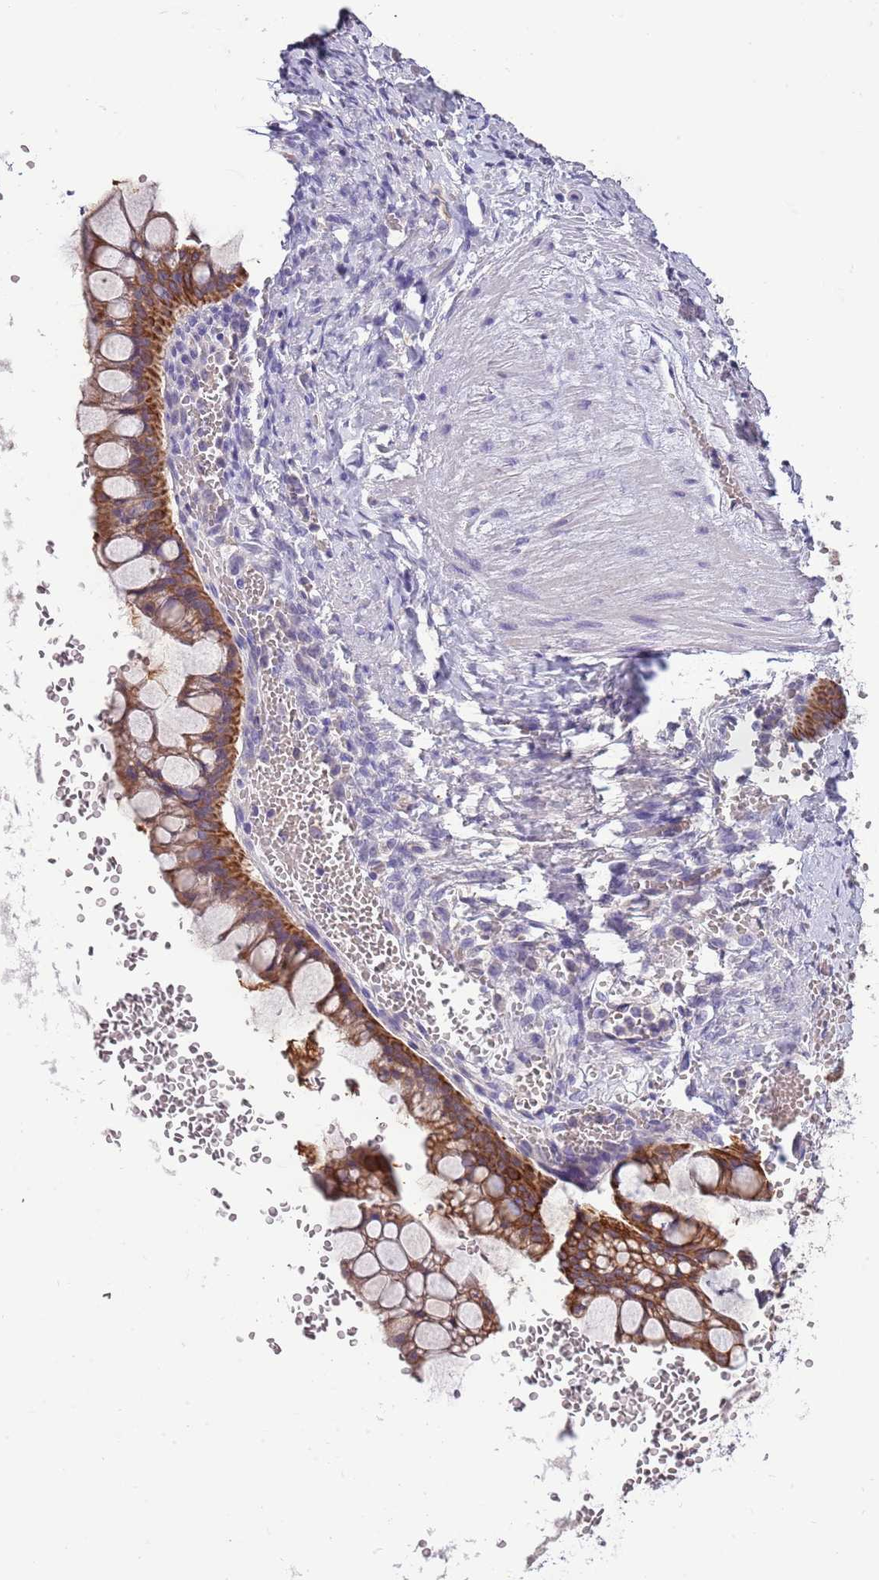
{"staining": {"intensity": "strong", "quantity": ">75%", "location": "cytoplasmic/membranous"}, "tissue": "ovarian cancer", "cell_type": "Tumor cells", "image_type": "cancer", "snomed": [{"axis": "morphology", "description": "Cystadenocarcinoma, mucinous, NOS"}, {"axis": "topography", "description": "Ovary"}], "caption": "Strong cytoplasmic/membranous staining is present in approximately >75% of tumor cells in ovarian cancer (mucinous cystadenocarcinoma). (IHC, brightfield microscopy, high magnification).", "gene": "HES3", "patient": {"sex": "female", "age": 73}}